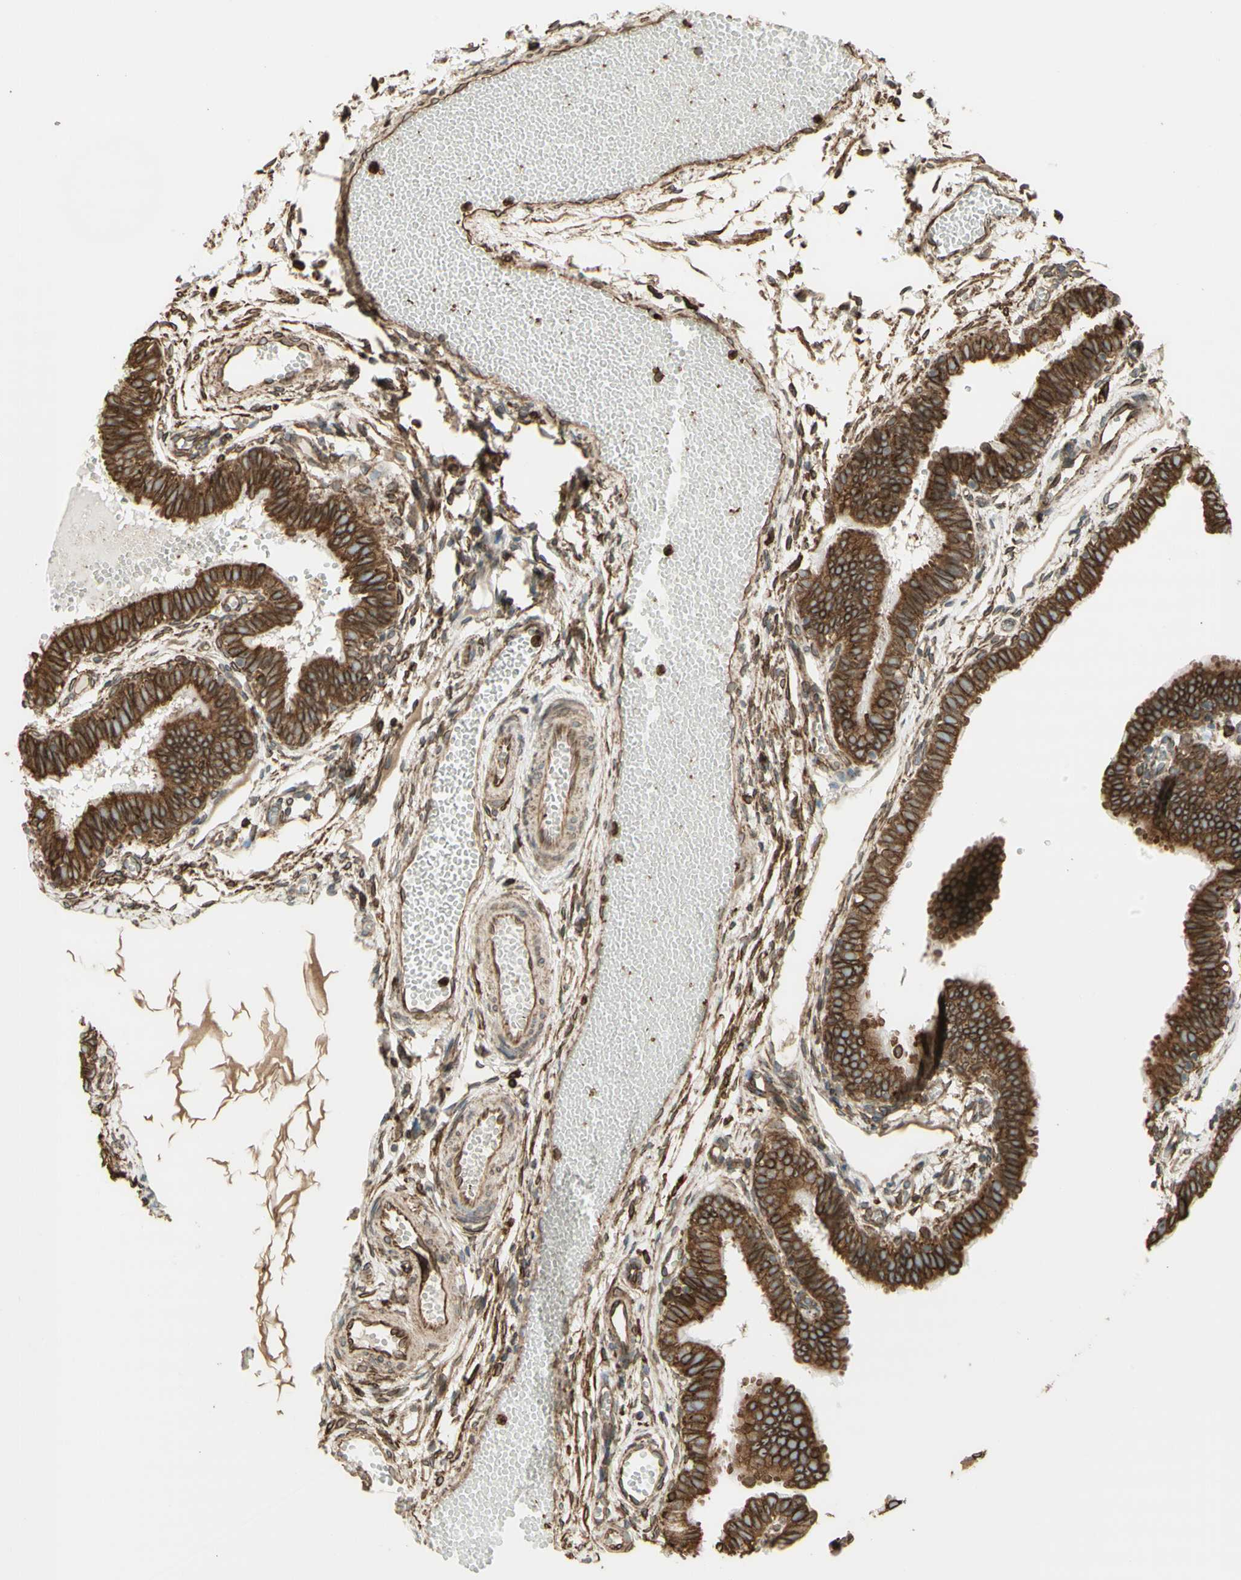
{"staining": {"intensity": "moderate", "quantity": ">75%", "location": "cytoplasmic/membranous"}, "tissue": "fallopian tube", "cell_type": "Glandular cells", "image_type": "normal", "snomed": [{"axis": "morphology", "description": "Normal tissue, NOS"}, {"axis": "topography", "description": "Fallopian tube"}, {"axis": "topography", "description": "Placenta"}], "caption": "Immunohistochemistry (IHC) staining of benign fallopian tube, which displays medium levels of moderate cytoplasmic/membranous positivity in approximately >75% of glandular cells indicating moderate cytoplasmic/membranous protein expression. The staining was performed using DAB (brown) for protein detection and nuclei were counterstained in hematoxylin (blue).", "gene": "CANX", "patient": {"sex": "female", "age": 34}}